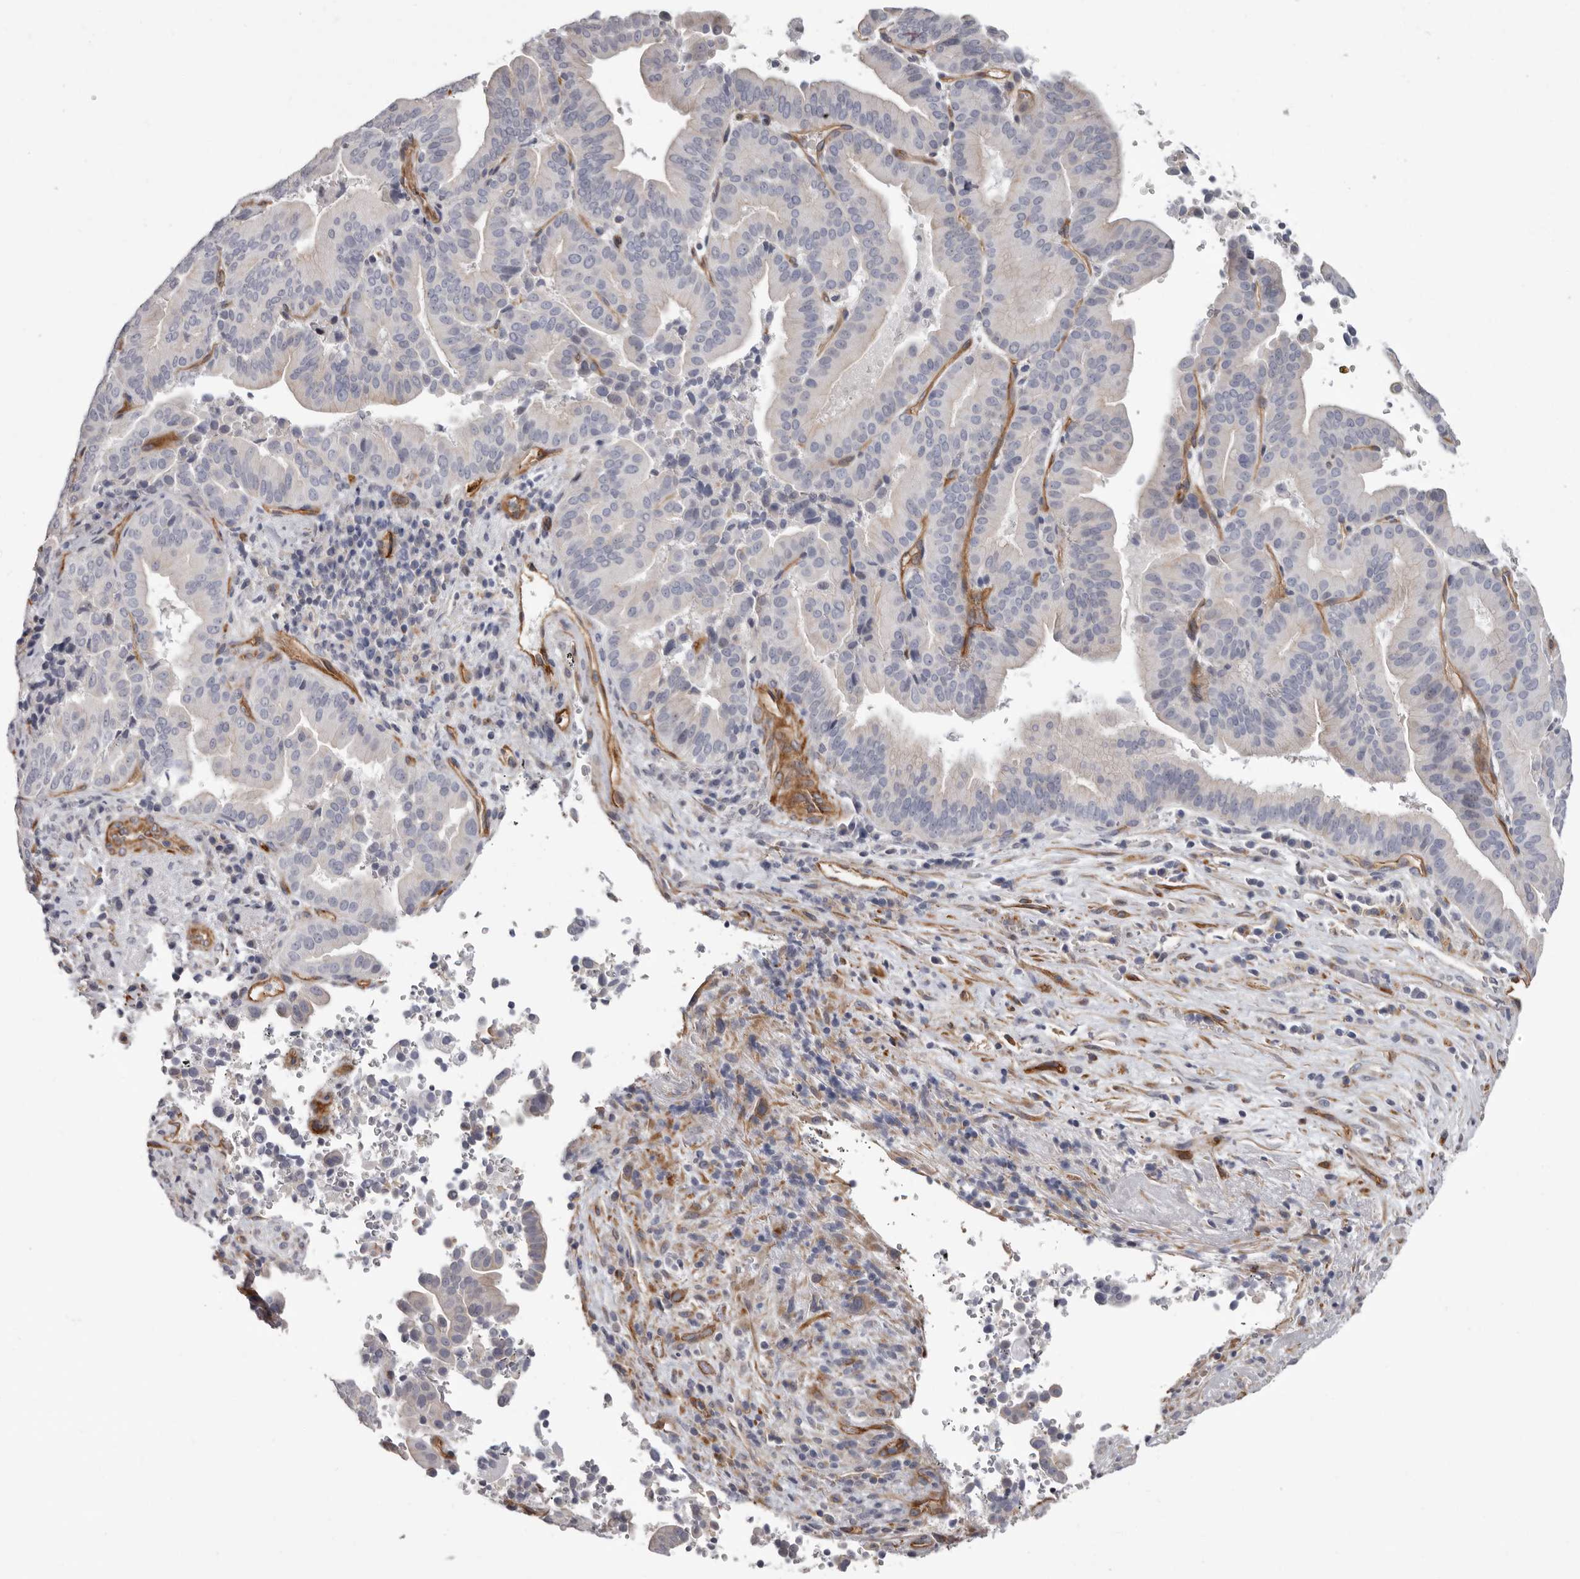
{"staining": {"intensity": "negative", "quantity": "none", "location": "none"}, "tissue": "liver cancer", "cell_type": "Tumor cells", "image_type": "cancer", "snomed": [{"axis": "morphology", "description": "Cholangiocarcinoma"}, {"axis": "topography", "description": "Liver"}], "caption": "Tumor cells are negative for protein expression in human liver cancer (cholangiocarcinoma).", "gene": "ADGRL4", "patient": {"sex": "female", "age": 75}}